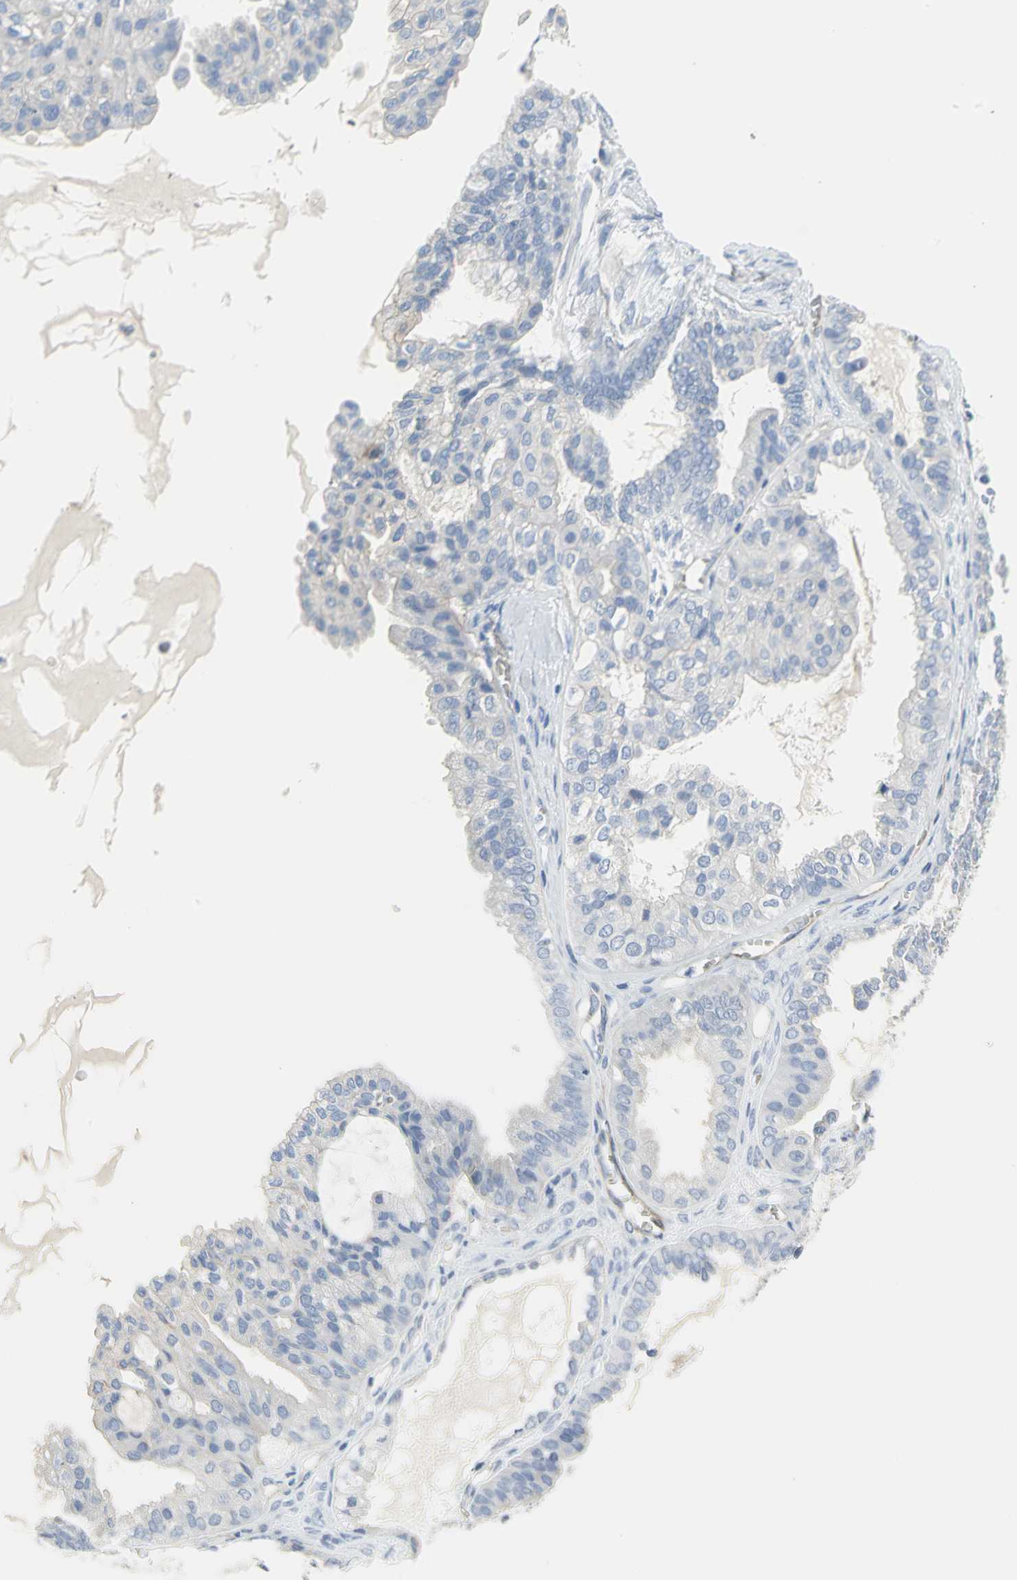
{"staining": {"intensity": "negative", "quantity": "none", "location": "none"}, "tissue": "ovarian cancer", "cell_type": "Tumor cells", "image_type": "cancer", "snomed": [{"axis": "morphology", "description": "Carcinoma, NOS"}, {"axis": "morphology", "description": "Carcinoma, endometroid"}, {"axis": "topography", "description": "Ovary"}], "caption": "Photomicrograph shows no protein positivity in tumor cells of carcinoma (ovarian) tissue. (Stains: DAB immunohistochemistry (IHC) with hematoxylin counter stain, Microscopy: brightfield microscopy at high magnification).", "gene": "FLNB", "patient": {"sex": "female", "age": 50}}